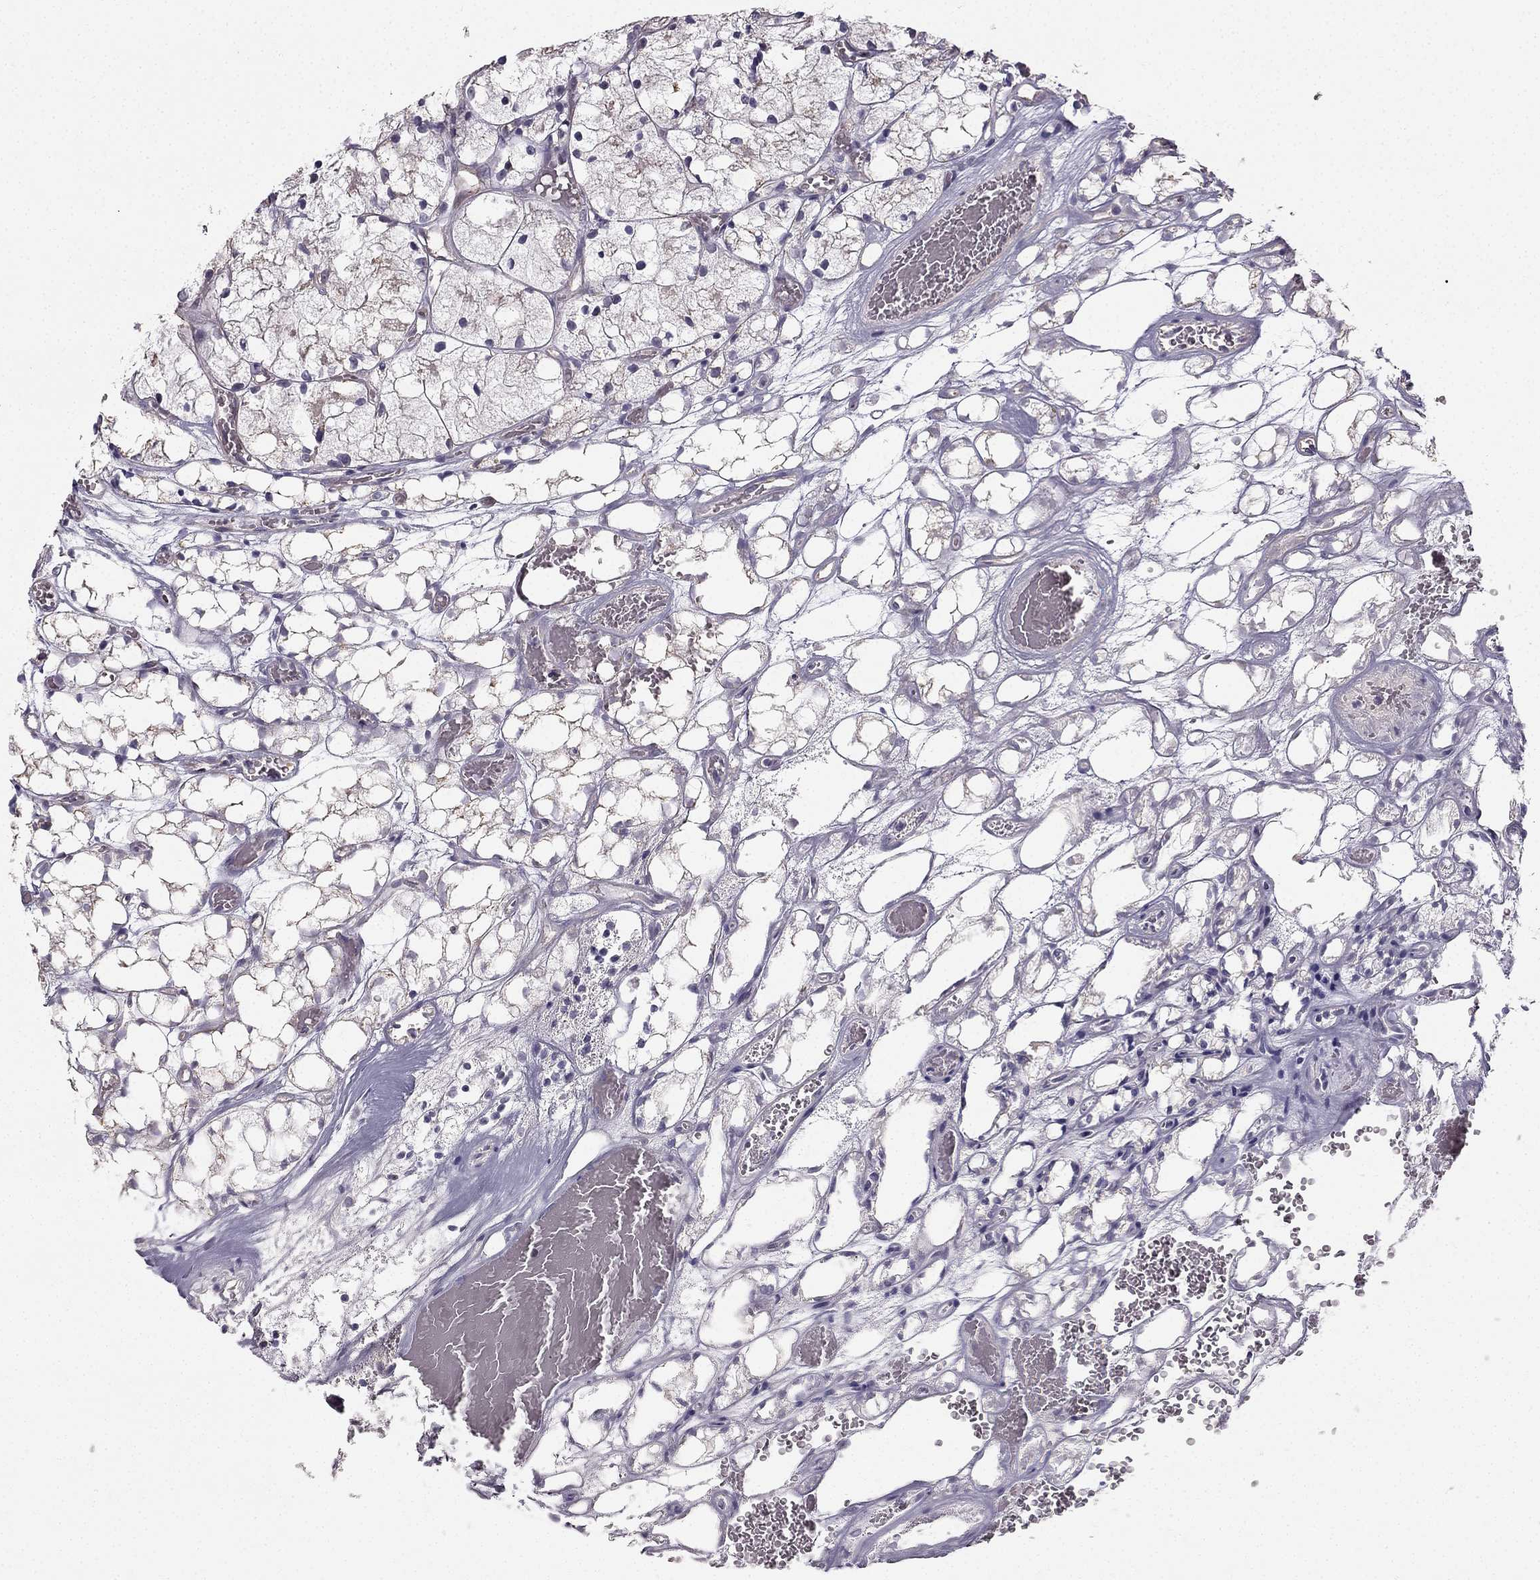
{"staining": {"intensity": "negative", "quantity": "none", "location": "none"}, "tissue": "renal cancer", "cell_type": "Tumor cells", "image_type": "cancer", "snomed": [{"axis": "morphology", "description": "Adenocarcinoma, NOS"}, {"axis": "topography", "description": "Kidney"}], "caption": "IHC image of renal adenocarcinoma stained for a protein (brown), which reveals no staining in tumor cells.", "gene": "TSPYL5", "patient": {"sex": "female", "age": 69}}